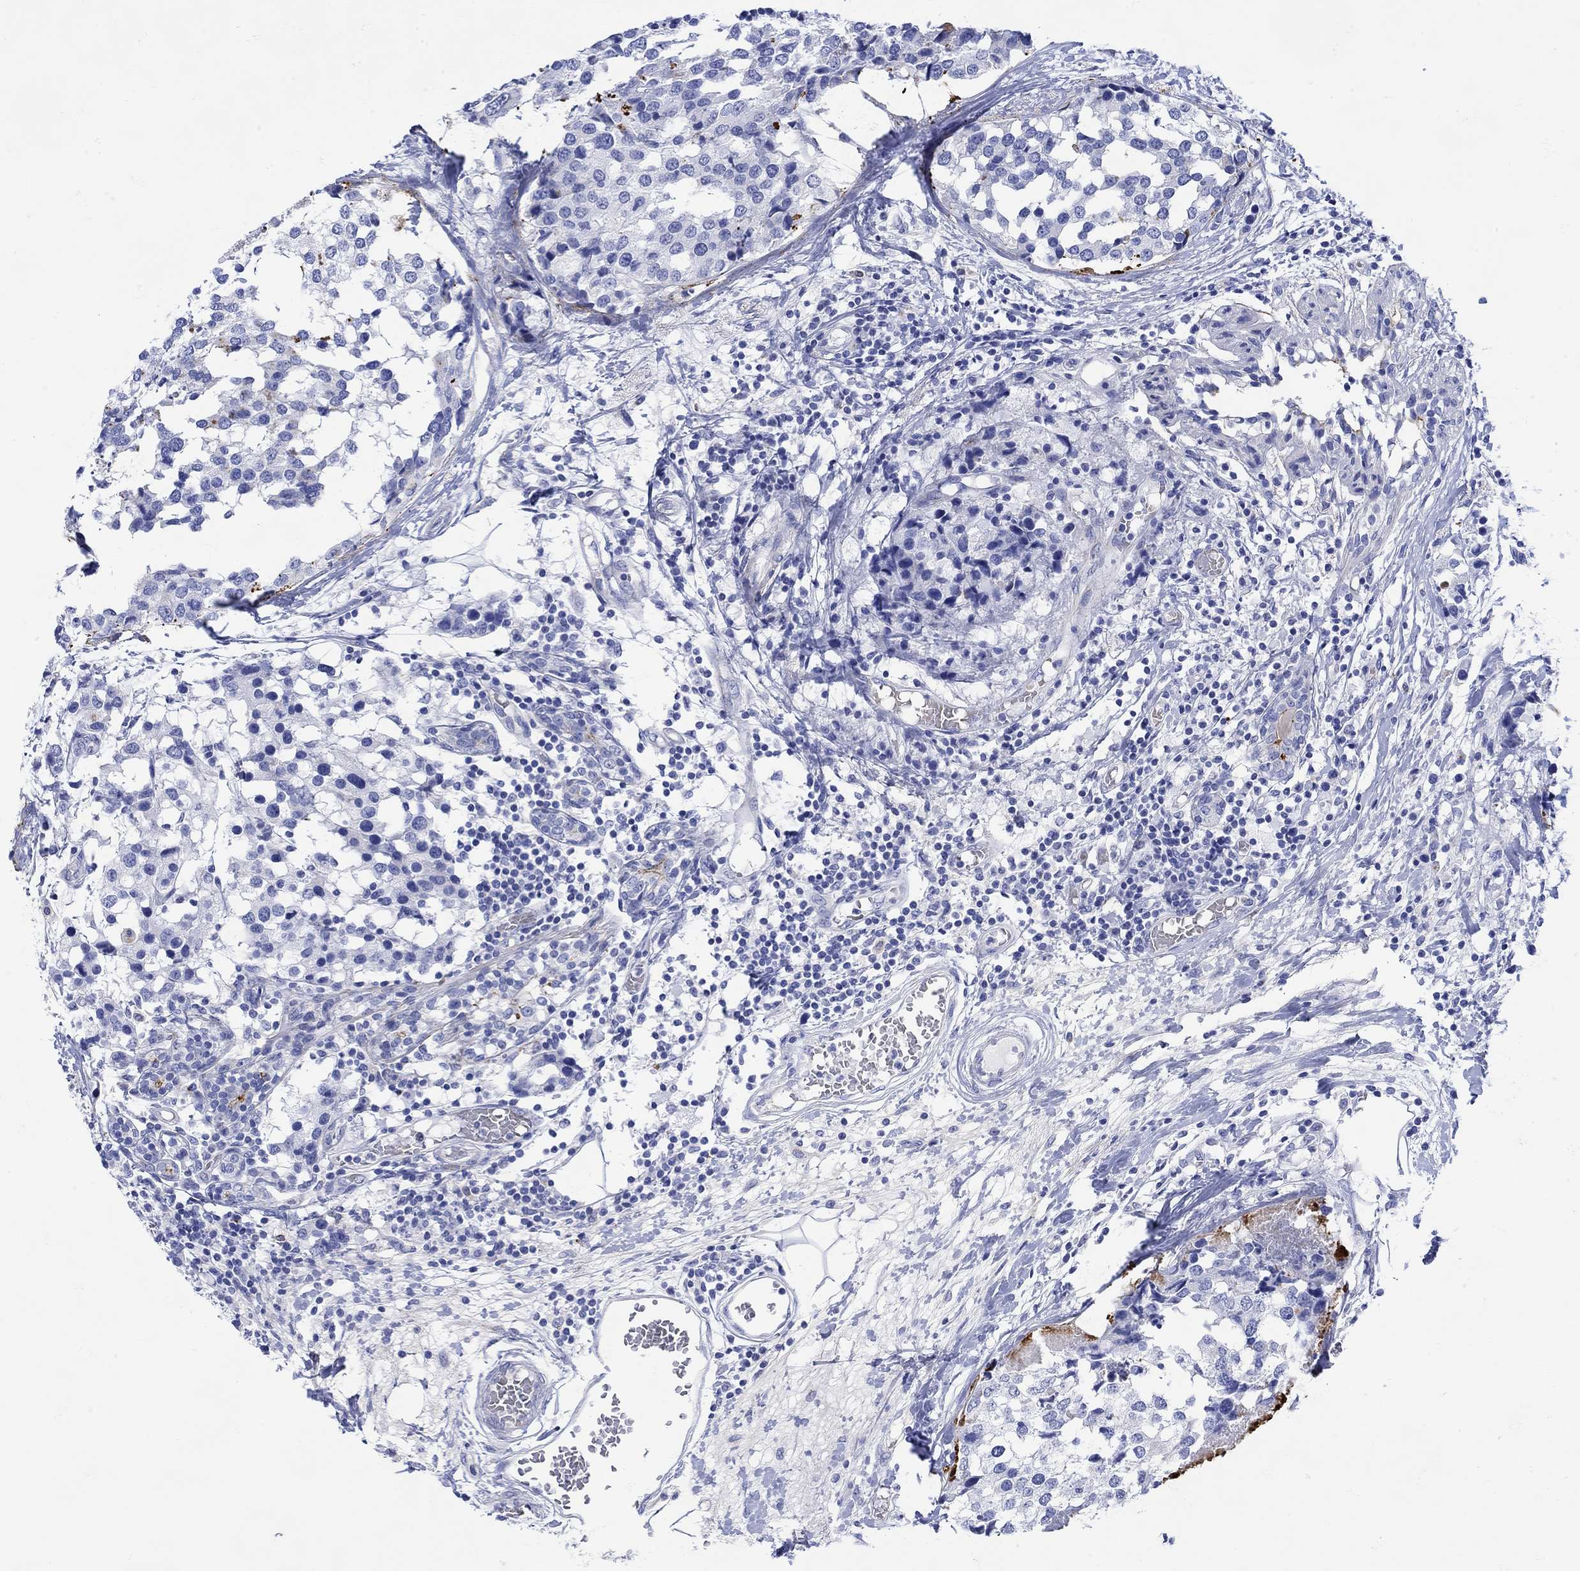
{"staining": {"intensity": "strong", "quantity": "<25%", "location": "cytoplasmic/membranous"}, "tissue": "breast cancer", "cell_type": "Tumor cells", "image_type": "cancer", "snomed": [{"axis": "morphology", "description": "Lobular carcinoma"}, {"axis": "topography", "description": "Breast"}], "caption": "DAB (3,3'-diaminobenzidine) immunohistochemical staining of human breast lobular carcinoma reveals strong cytoplasmic/membranous protein staining in about <25% of tumor cells.", "gene": "ANKMY1", "patient": {"sex": "female", "age": 59}}